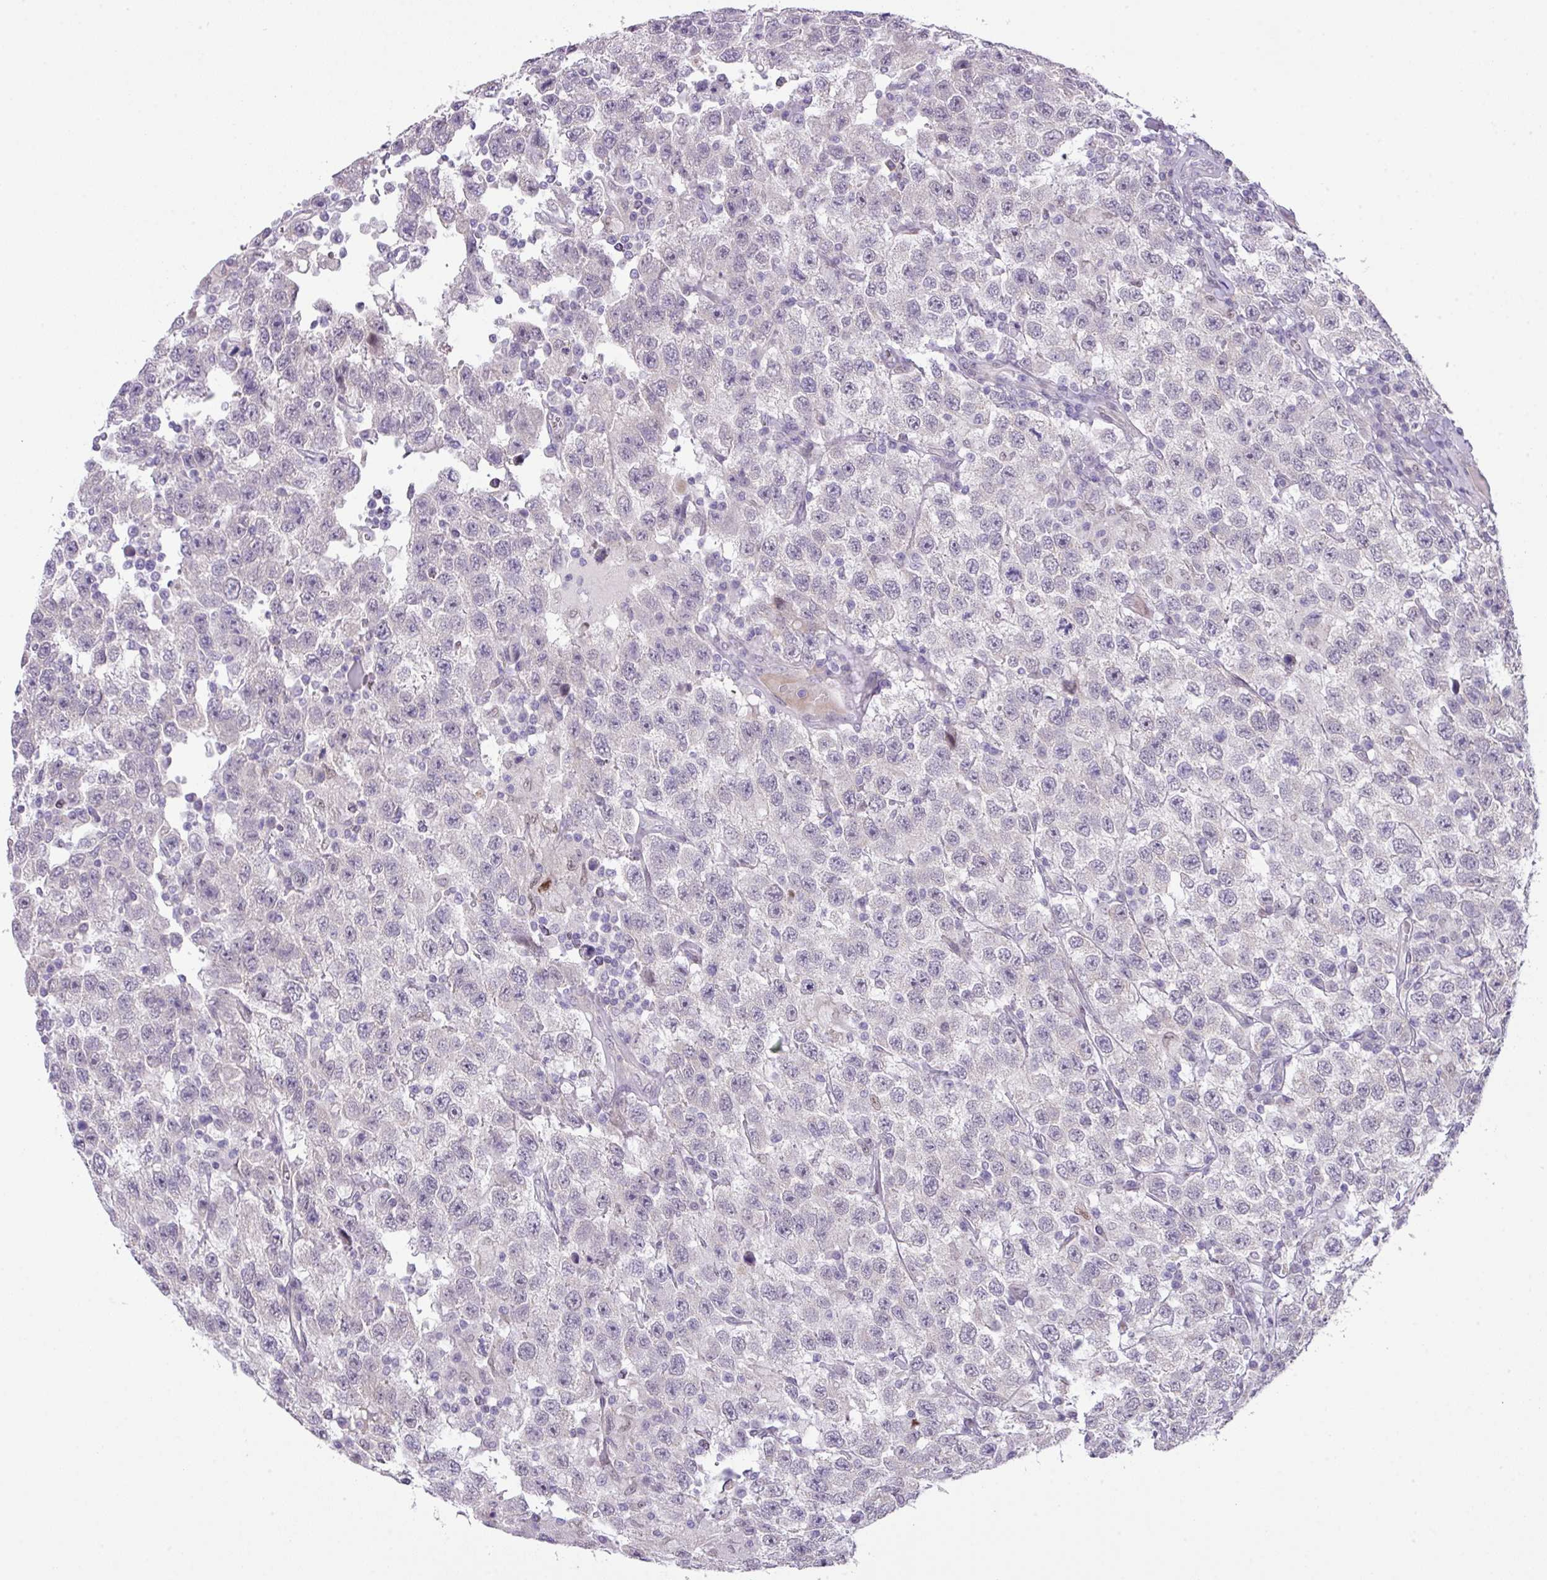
{"staining": {"intensity": "negative", "quantity": "none", "location": "none"}, "tissue": "testis cancer", "cell_type": "Tumor cells", "image_type": "cancer", "snomed": [{"axis": "morphology", "description": "Seminoma, NOS"}, {"axis": "topography", "description": "Testis"}], "caption": "A photomicrograph of human testis cancer is negative for staining in tumor cells.", "gene": "ANKRD13B", "patient": {"sex": "male", "age": 41}}